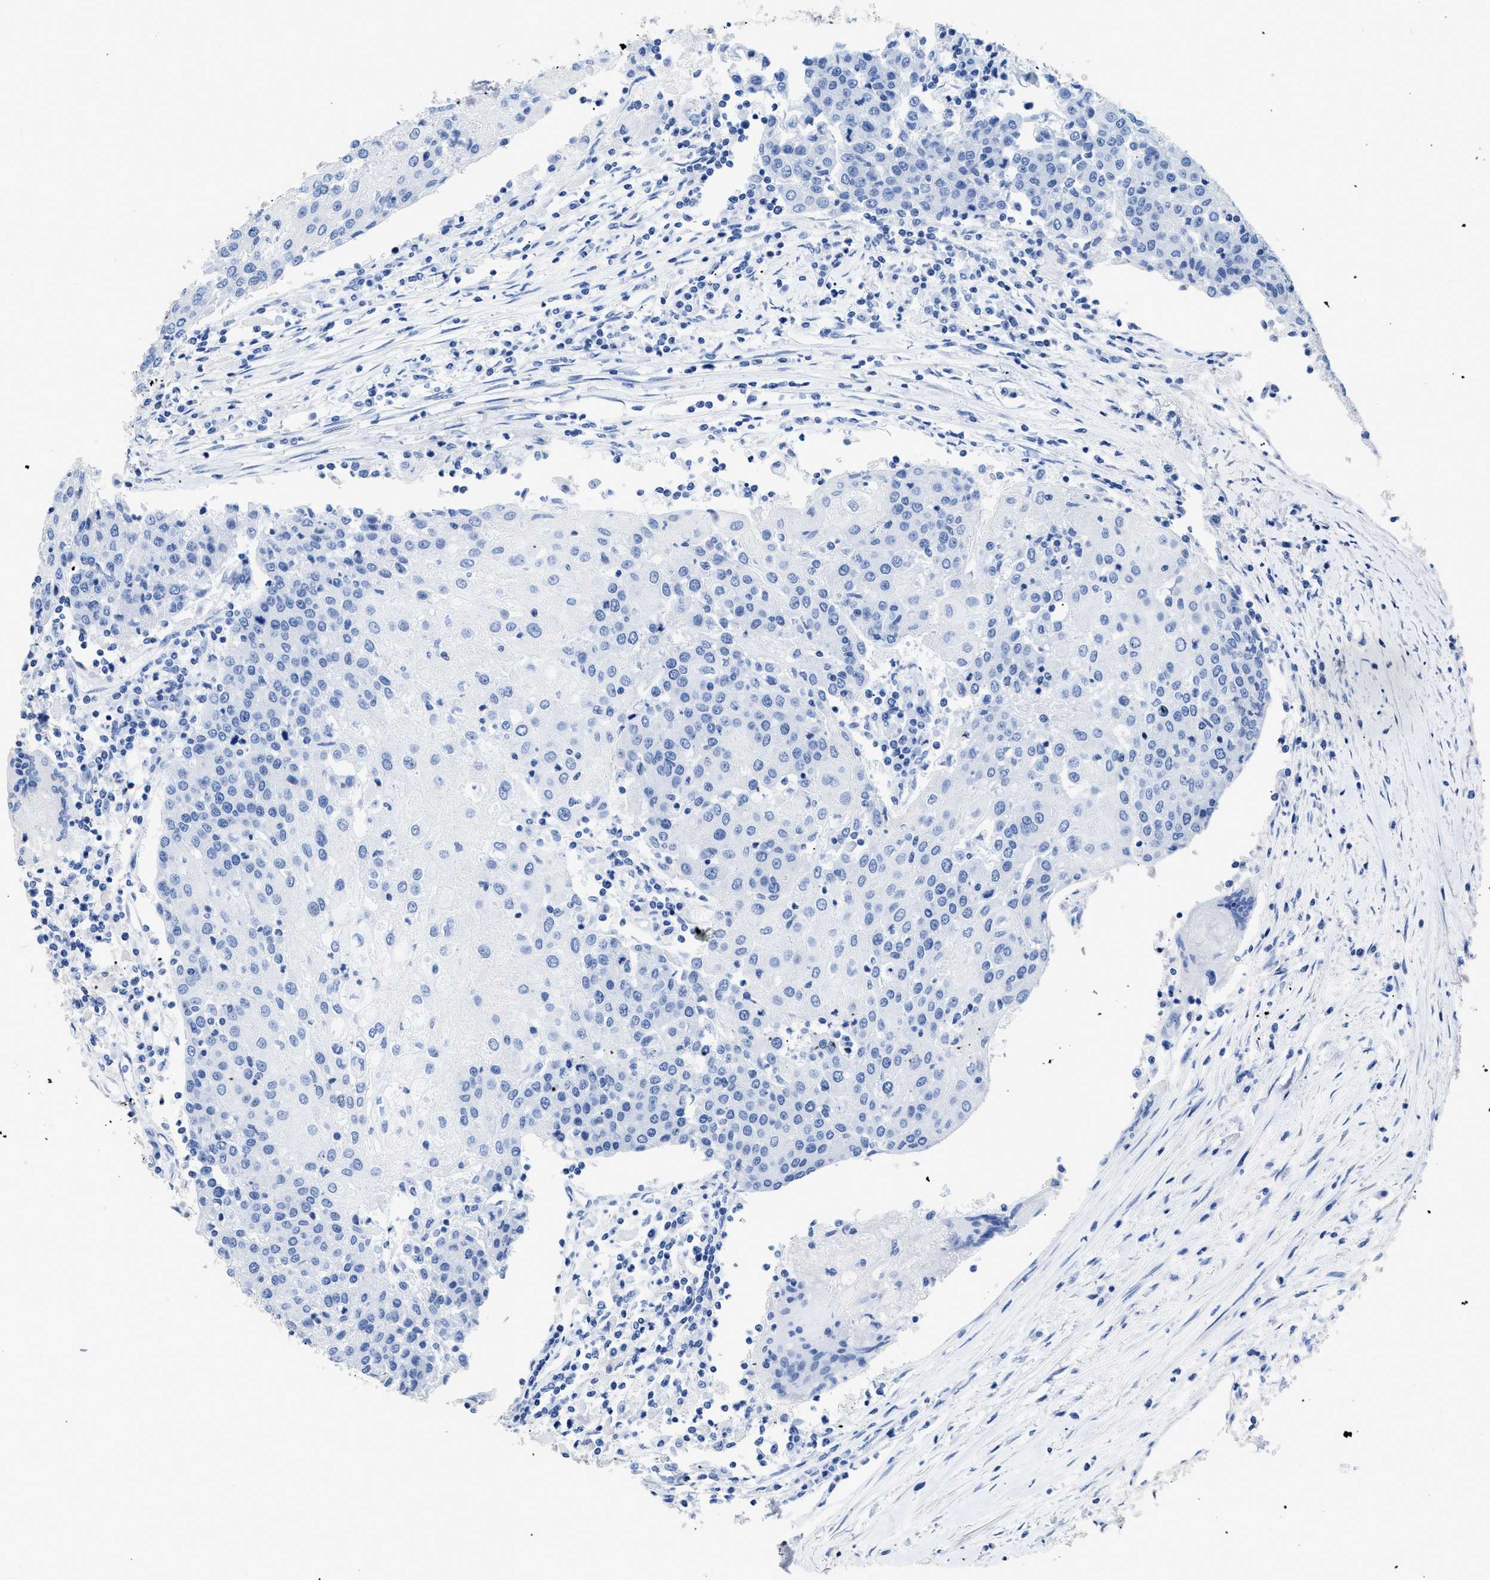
{"staining": {"intensity": "negative", "quantity": "none", "location": "none"}, "tissue": "urothelial cancer", "cell_type": "Tumor cells", "image_type": "cancer", "snomed": [{"axis": "morphology", "description": "Urothelial carcinoma, High grade"}, {"axis": "topography", "description": "Urinary bladder"}], "caption": "Urothelial cancer stained for a protein using immunohistochemistry reveals no staining tumor cells.", "gene": "DLC1", "patient": {"sex": "female", "age": 85}}